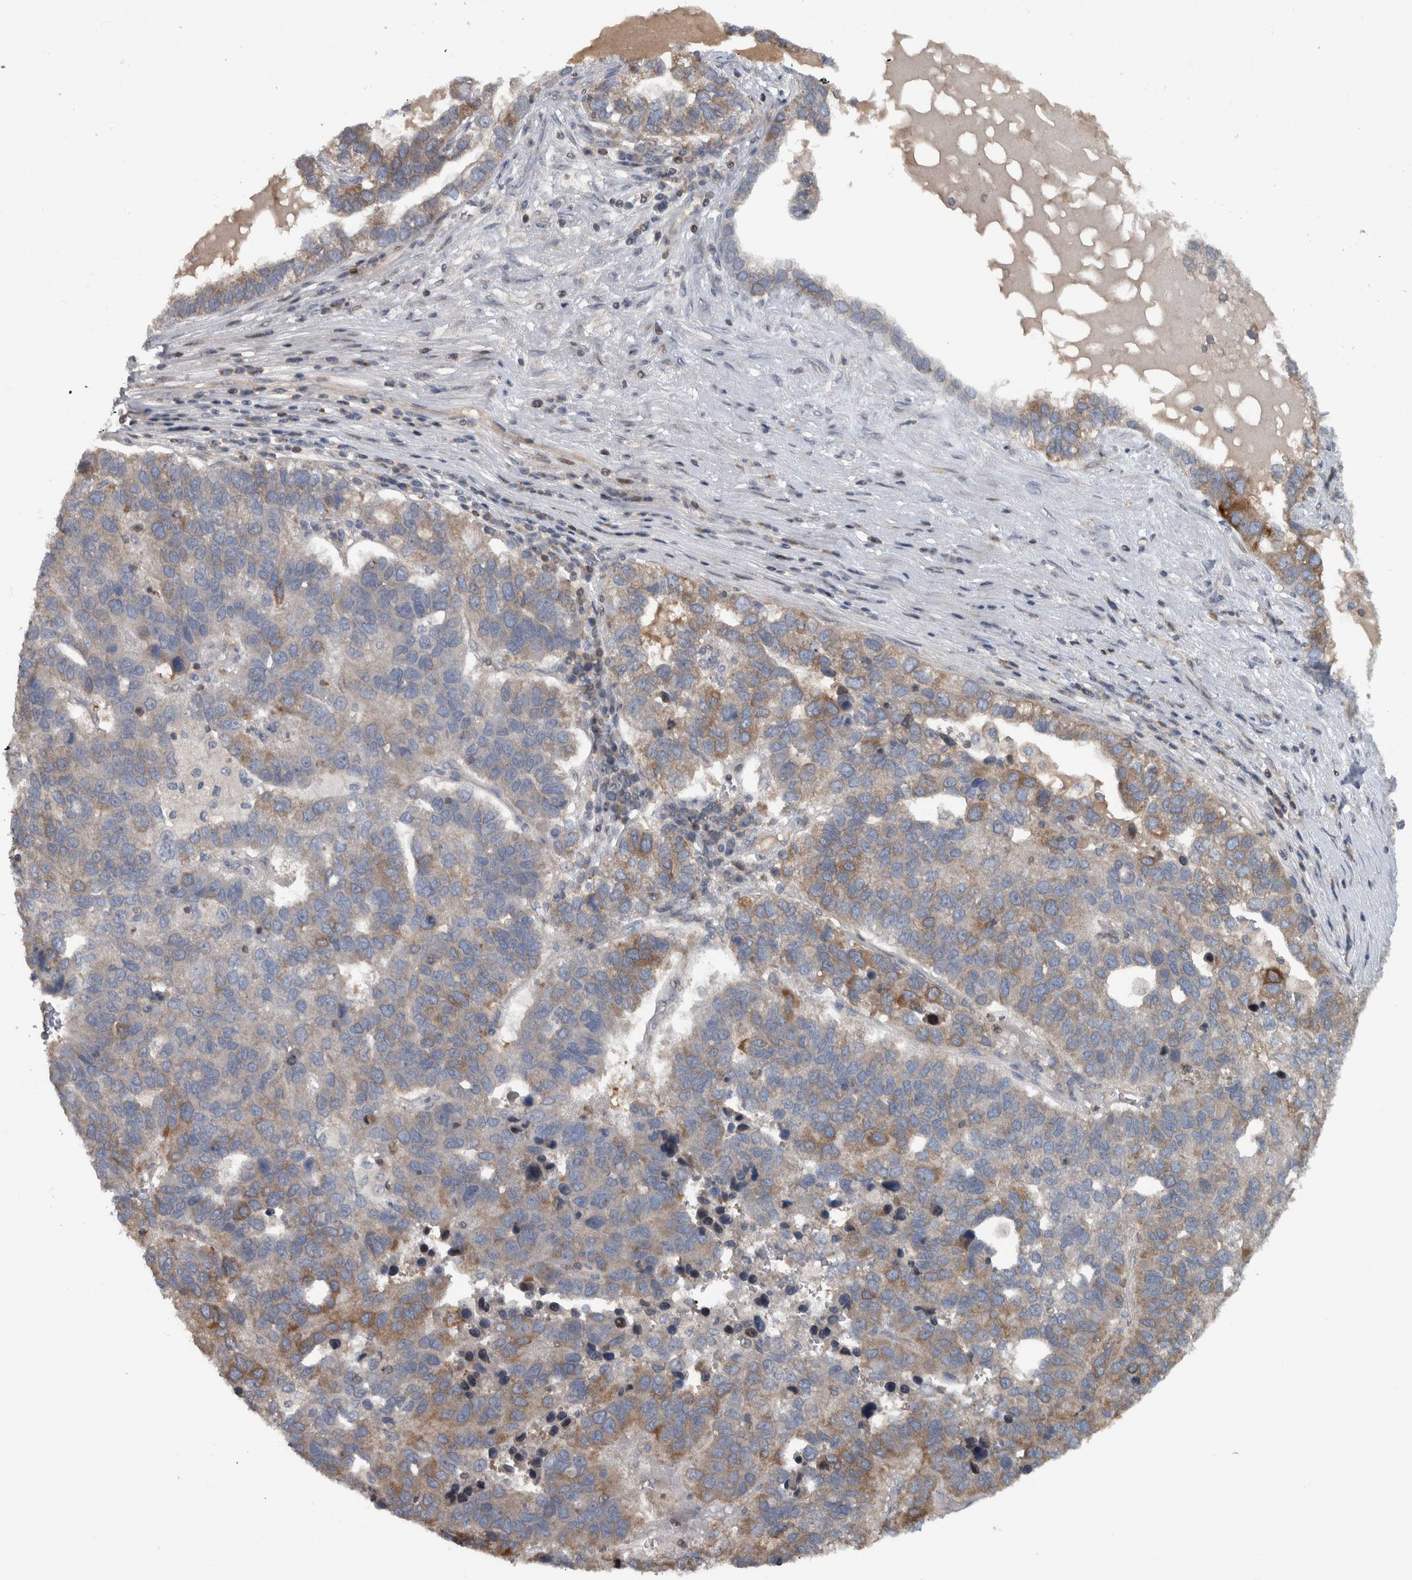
{"staining": {"intensity": "weak", "quantity": "25%-75%", "location": "cytoplasmic/membranous"}, "tissue": "pancreatic cancer", "cell_type": "Tumor cells", "image_type": "cancer", "snomed": [{"axis": "morphology", "description": "Adenocarcinoma, NOS"}, {"axis": "topography", "description": "Pancreas"}], "caption": "A low amount of weak cytoplasmic/membranous expression is present in about 25%-75% of tumor cells in adenocarcinoma (pancreatic) tissue.", "gene": "BAIAP2L1", "patient": {"sex": "female", "age": 61}}